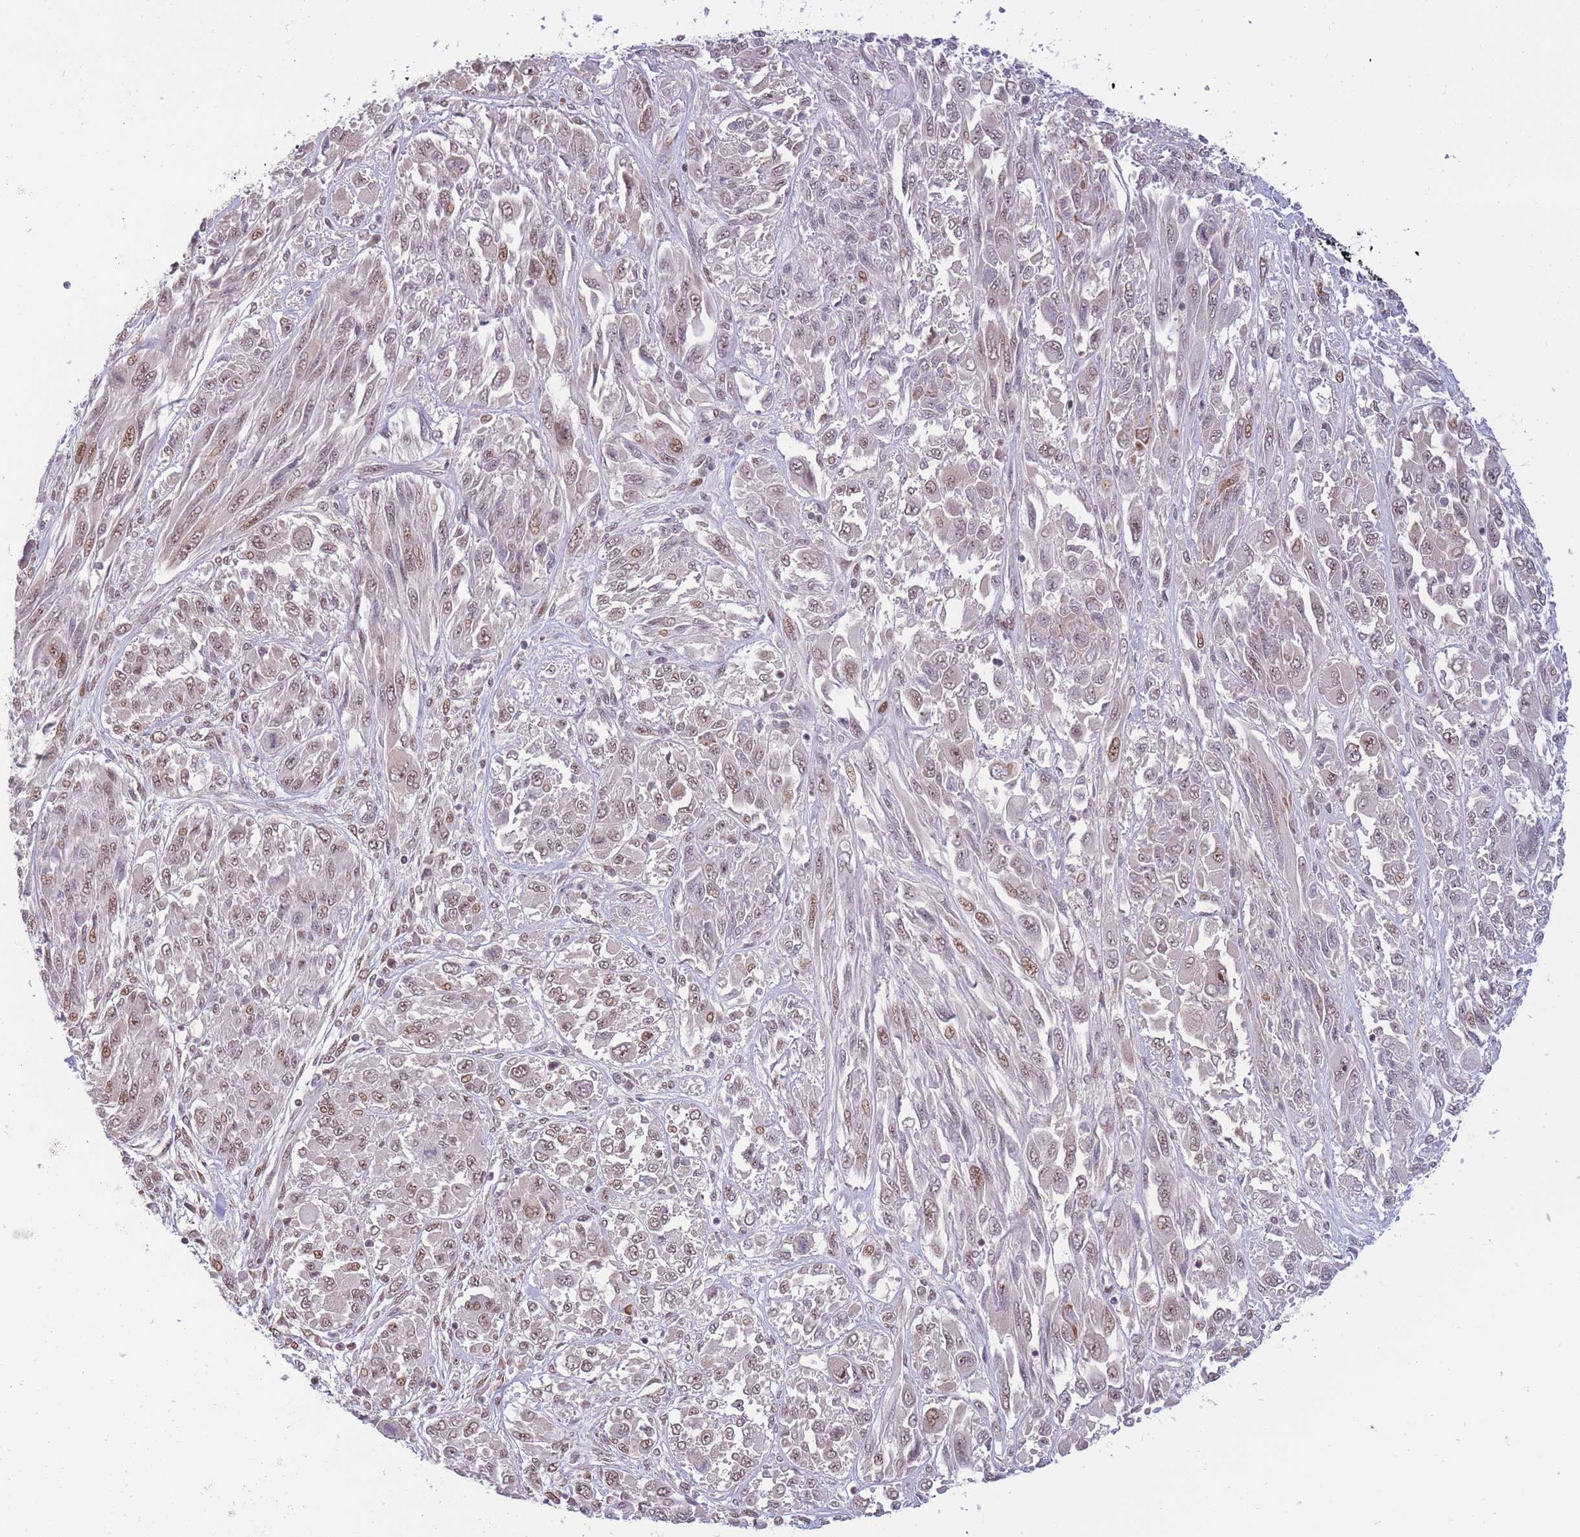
{"staining": {"intensity": "moderate", "quantity": ">75%", "location": "nuclear"}, "tissue": "melanoma", "cell_type": "Tumor cells", "image_type": "cancer", "snomed": [{"axis": "morphology", "description": "Malignant melanoma, NOS"}, {"axis": "topography", "description": "Skin"}], "caption": "Protein expression analysis of melanoma demonstrates moderate nuclear positivity in about >75% of tumor cells. Nuclei are stained in blue.", "gene": "TARBP2", "patient": {"sex": "female", "age": 91}}